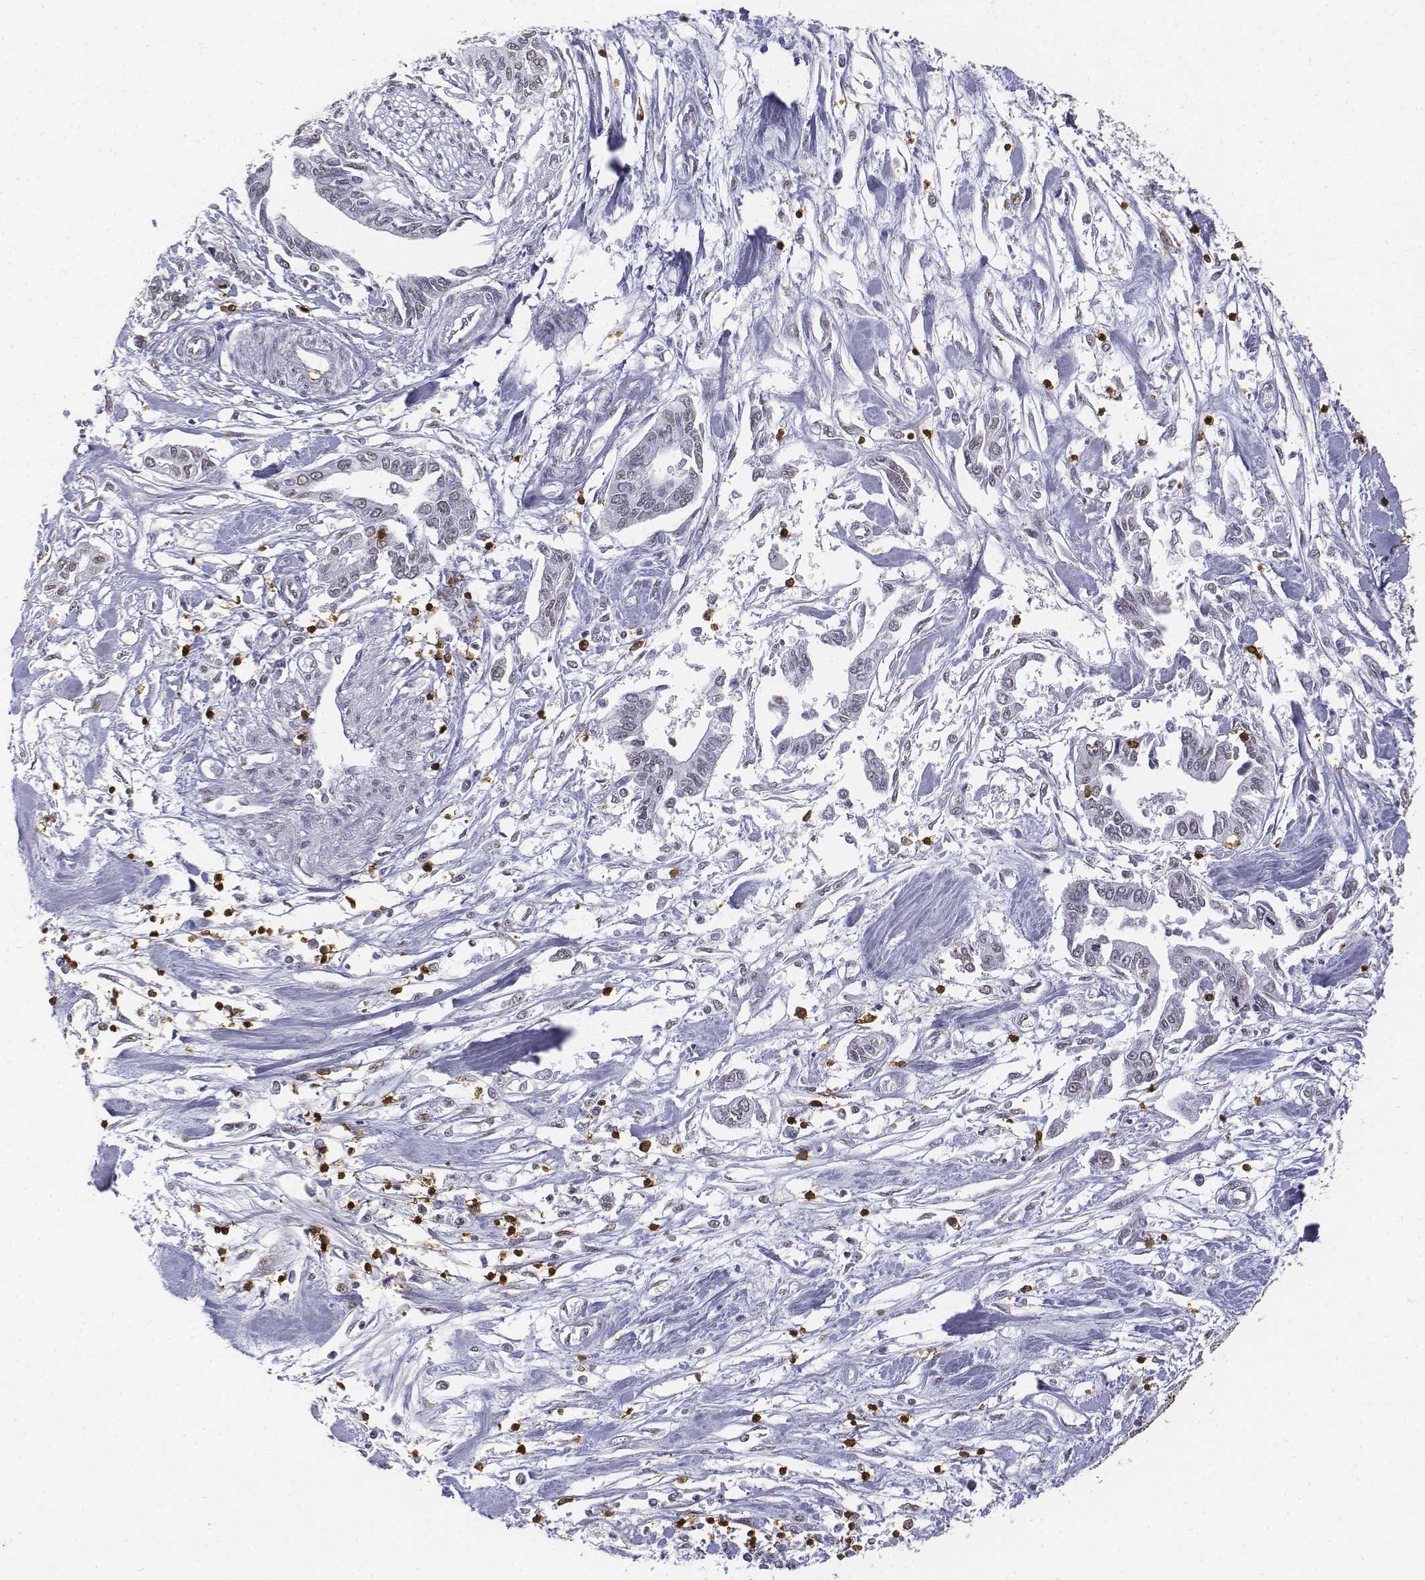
{"staining": {"intensity": "negative", "quantity": "none", "location": "none"}, "tissue": "pancreatic cancer", "cell_type": "Tumor cells", "image_type": "cancer", "snomed": [{"axis": "morphology", "description": "Adenocarcinoma, NOS"}, {"axis": "topography", "description": "Pancreas"}], "caption": "This micrograph is of pancreatic adenocarcinoma stained with immunohistochemistry to label a protein in brown with the nuclei are counter-stained blue. There is no positivity in tumor cells.", "gene": "CD3E", "patient": {"sex": "male", "age": 60}}